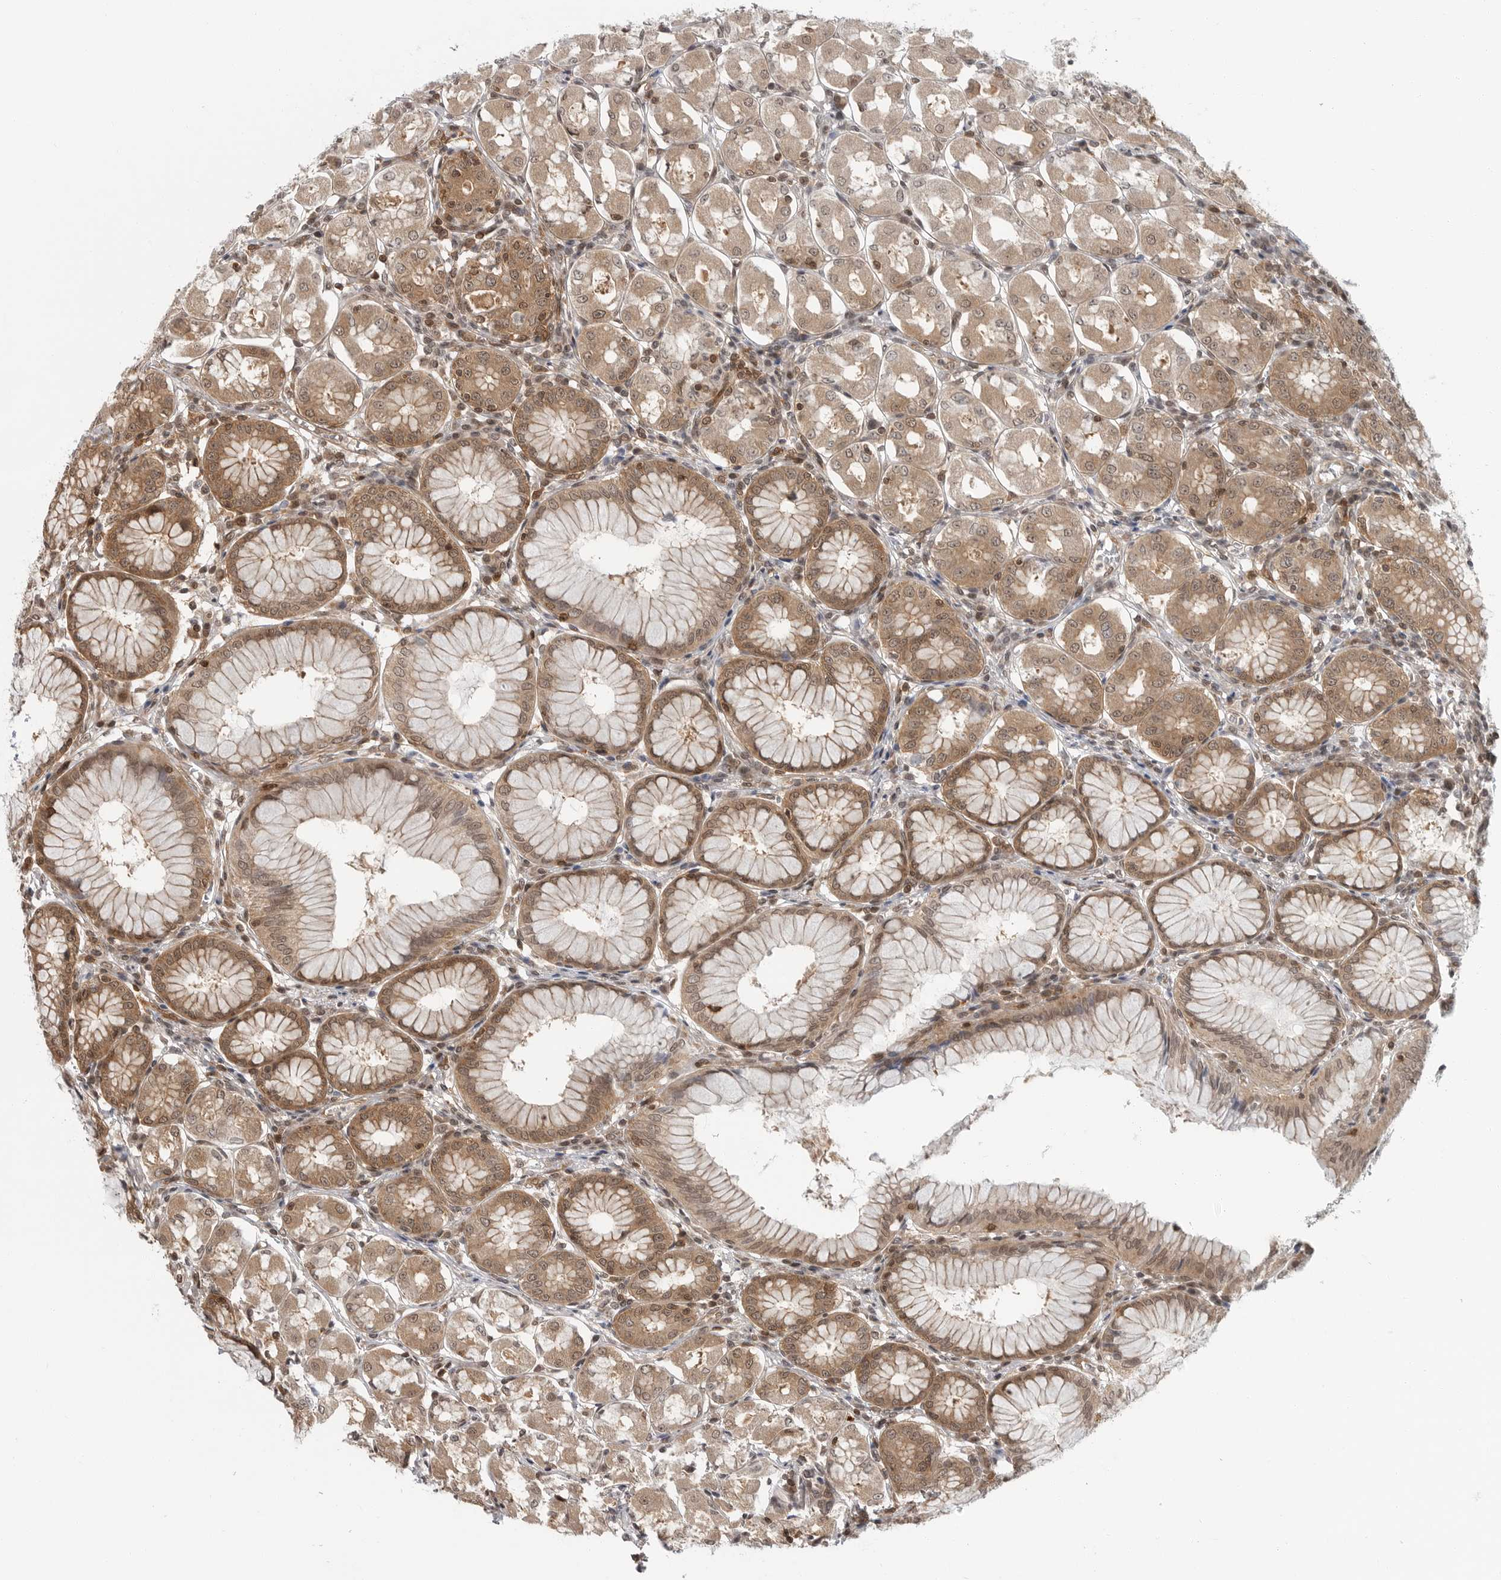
{"staining": {"intensity": "moderate", "quantity": "25%-75%", "location": "cytoplasmic/membranous,nuclear"}, "tissue": "stomach", "cell_type": "Glandular cells", "image_type": "normal", "snomed": [{"axis": "morphology", "description": "Normal tissue, NOS"}, {"axis": "topography", "description": "Stomach, lower"}], "caption": "Protein positivity by immunohistochemistry (IHC) shows moderate cytoplasmic/membranous,nuclear positivity in about 25%-75% of glandular cells in benign stomach. The staining was performed using DAB (3,3'-diaminobenzidine), with brown indicating positive protein expression. Nuclei are stained blue with hematoxylin.", "gene": "SZRD1", "patient": {"sex": "female", "age": 56}}